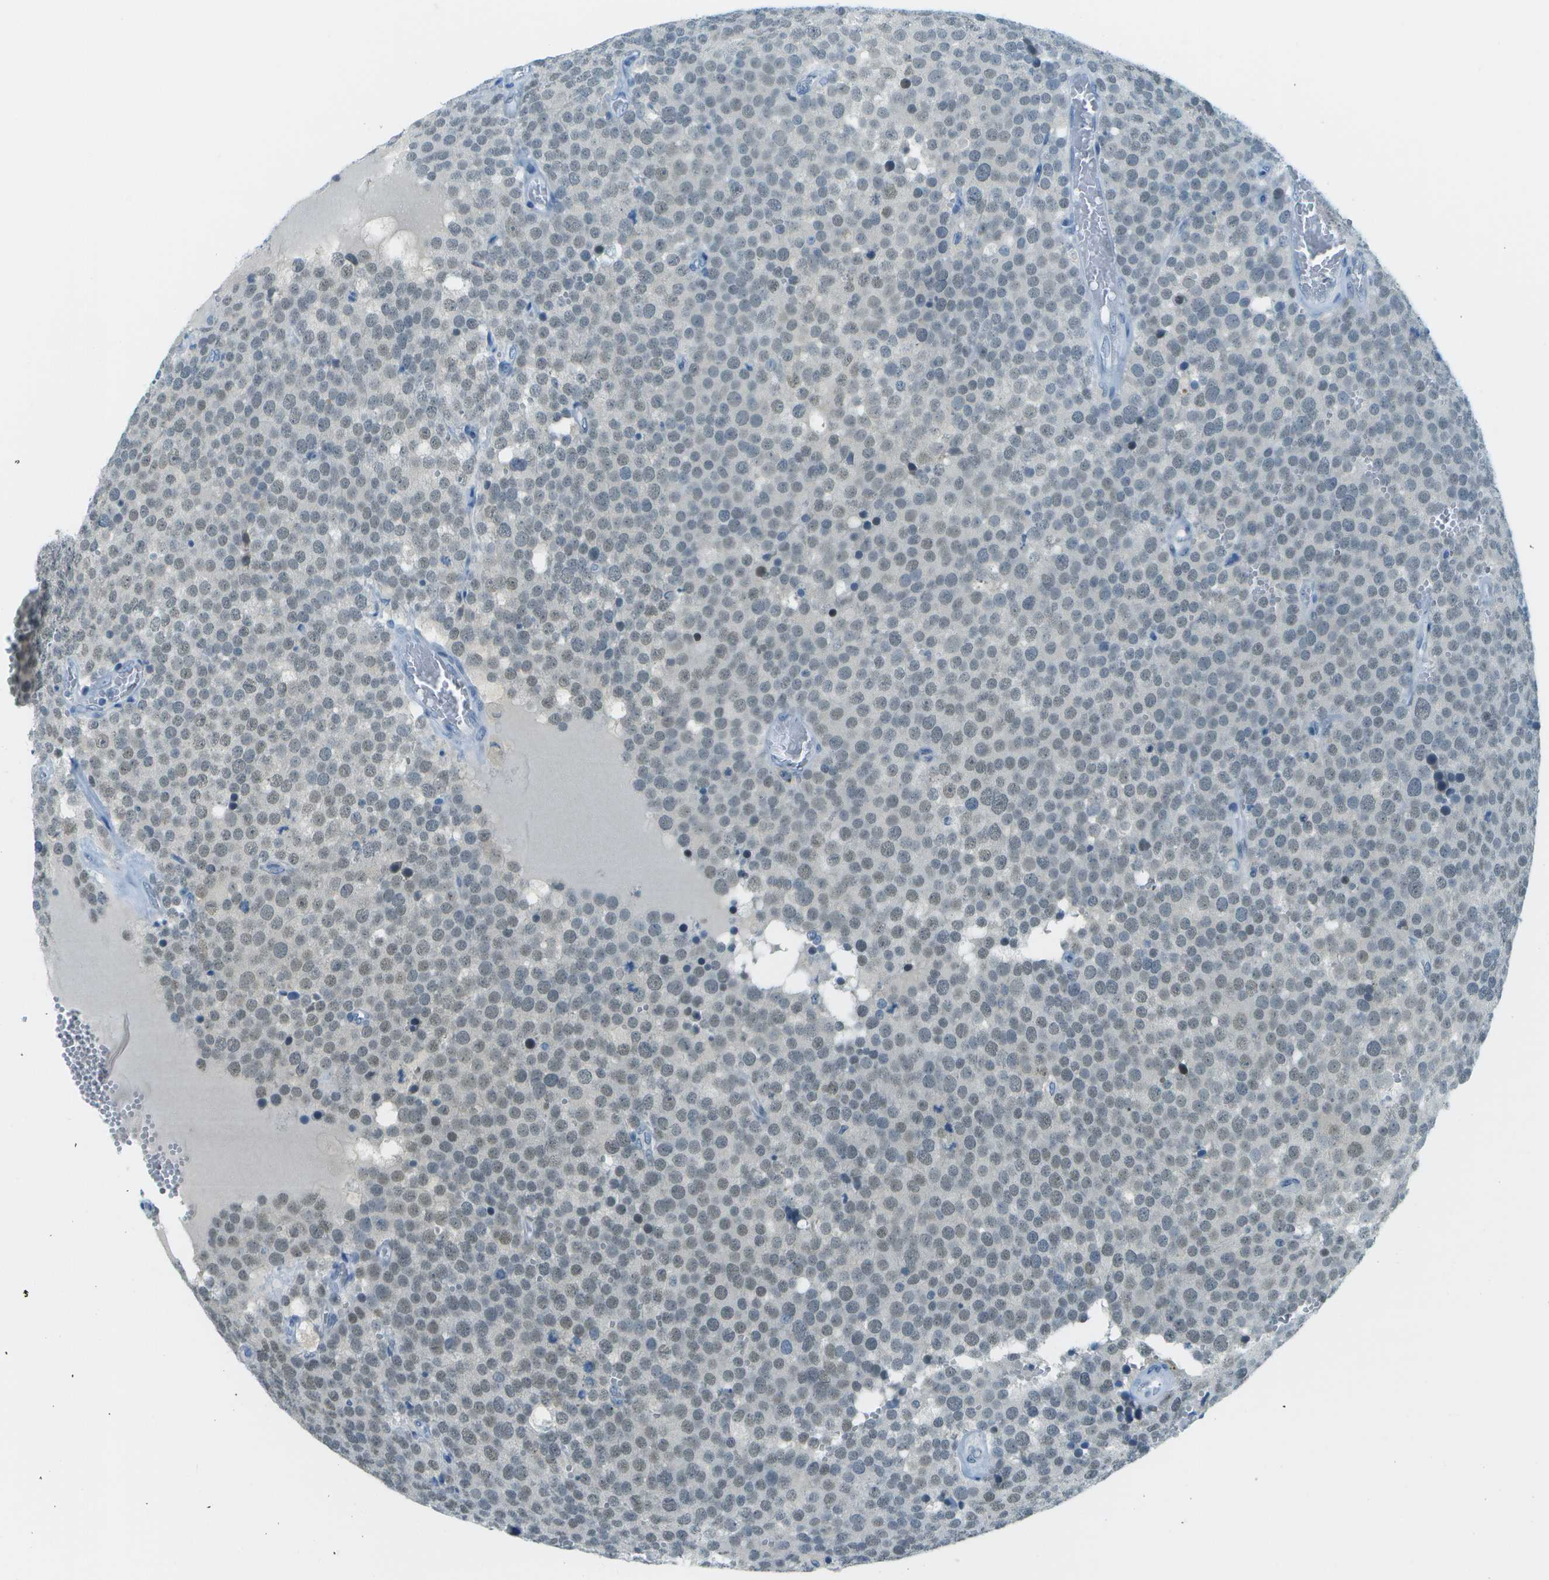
{"staining": {"intensity": "weak", "quantity": "<25%", "location": "nuclear"}, "tissue": "testis cancer", "cell_type": "Tumor cells", "image_type": "cancer", "snomed": [{"axis": "morphology", "description": "Normal tissue, NOS"}, {"axis": "morphology", "description": "Seminoma, NOS"}, {"axis": "topography", "description": "Testis"}], "caption": "Testis cancer (seminoma) was stained to show a protein in brown. There is no significant positivity in tumor cells.", "gene": "NEK11", "patient": {"sex": "male", "age": 71}}